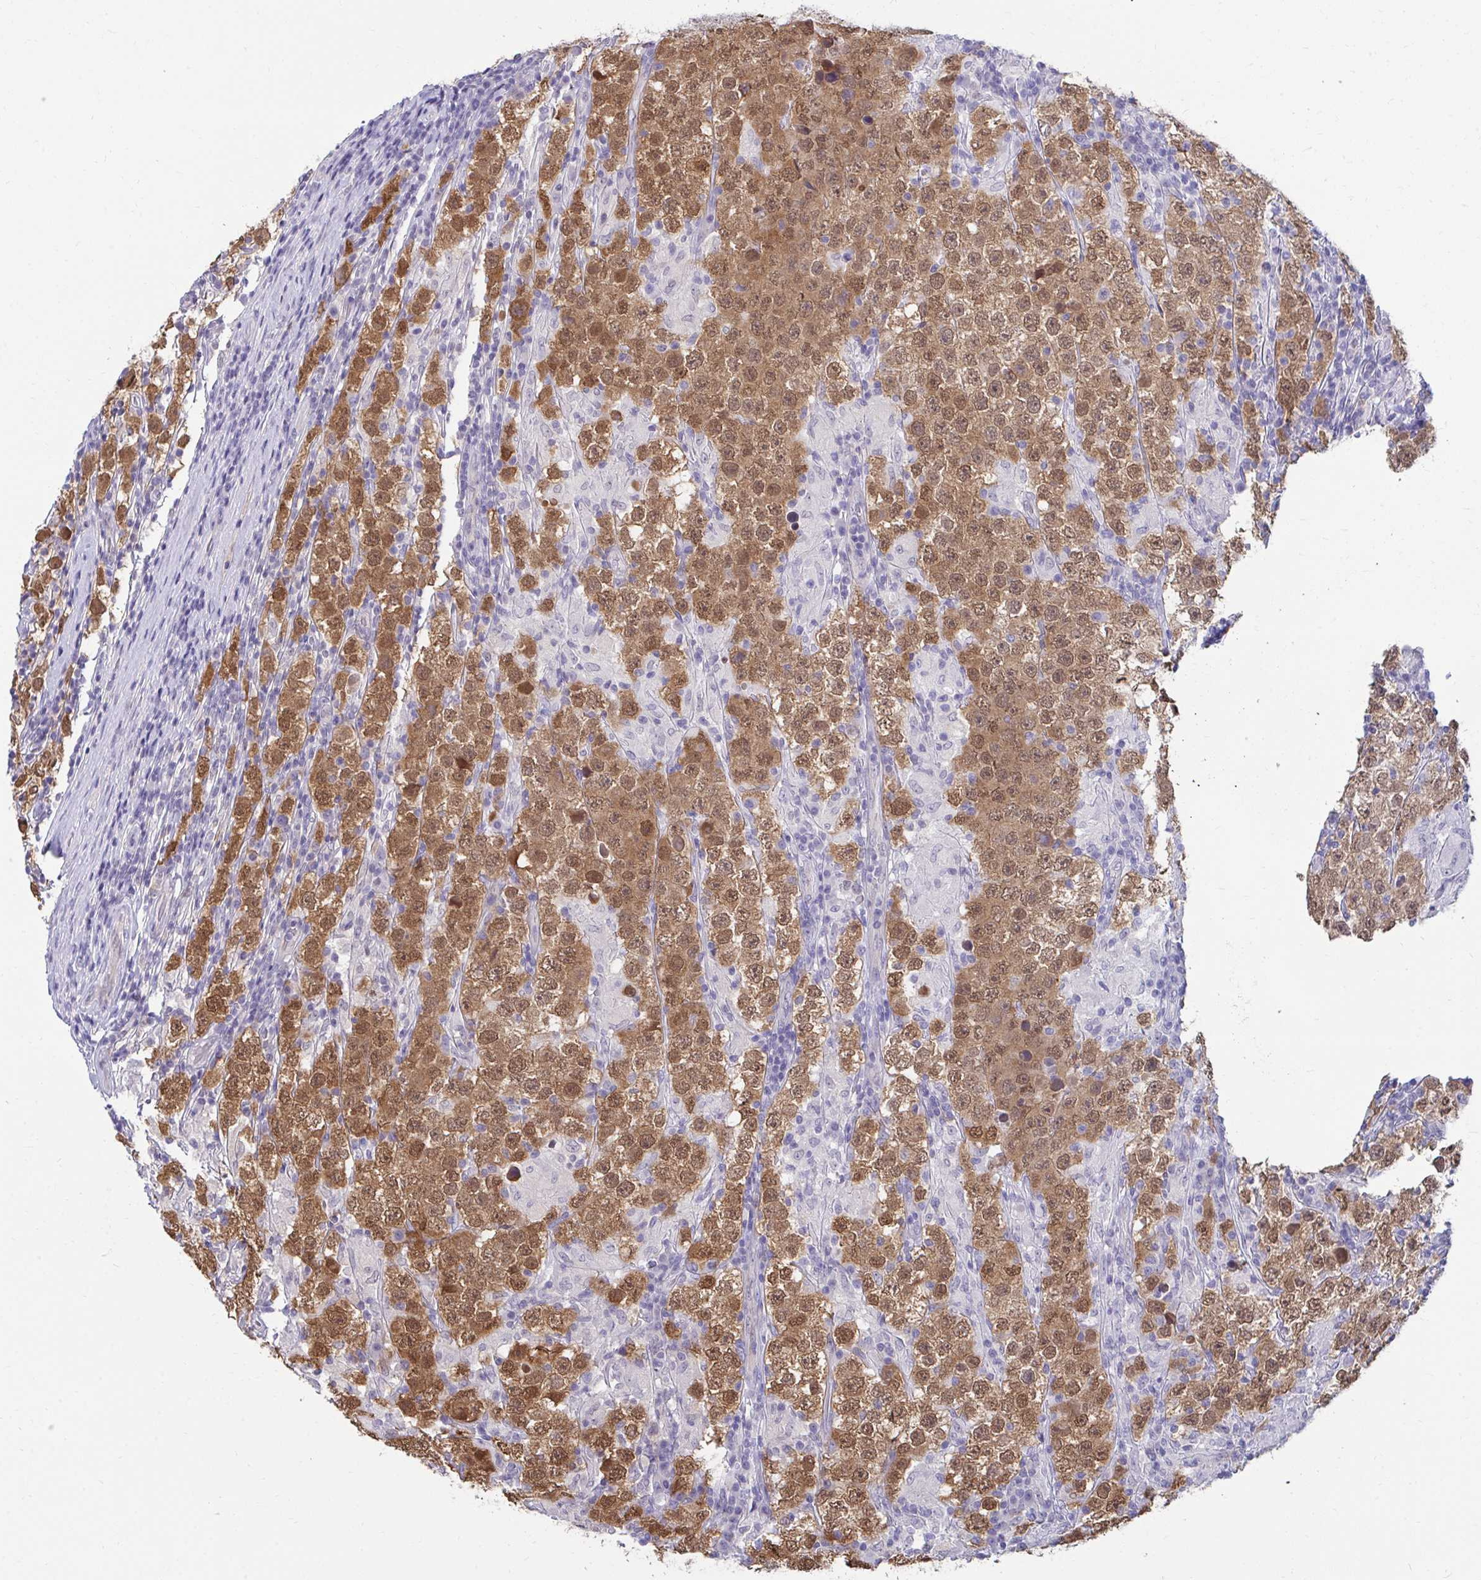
{"staining": {"intensity": "moderate", "quantity": ">75%", "location": "cytoplasmic/membranous,nuclear"}, "tissue": "testis cancer", "cell_type": "Tumor cells", "image_type": "cancer", "snomed": [{"axis": "morphology", "description": "Normal tissue, NOS"}, {"axis": "morphology", "description": "Urothelial carcinoma, High grade"}, {"axis": "morphology", "description": "Seminoma, NOS"}, {"axis": "morphology", "description": "Carcinoma, Embryonal, NOS"}, {"axis": "topography", "description": "Urinary bladder"}, {"axis": "topography", "description": "Testis"}], "caption": "DAB immunohistochemical staining of human testis cancer reveals moderate cytoplasmic/membranous and nuclear protein positivity in approximately >75% of tumor cells.", "gene": "CSE1L", "patient": {"sex": "male", "age": 41}}